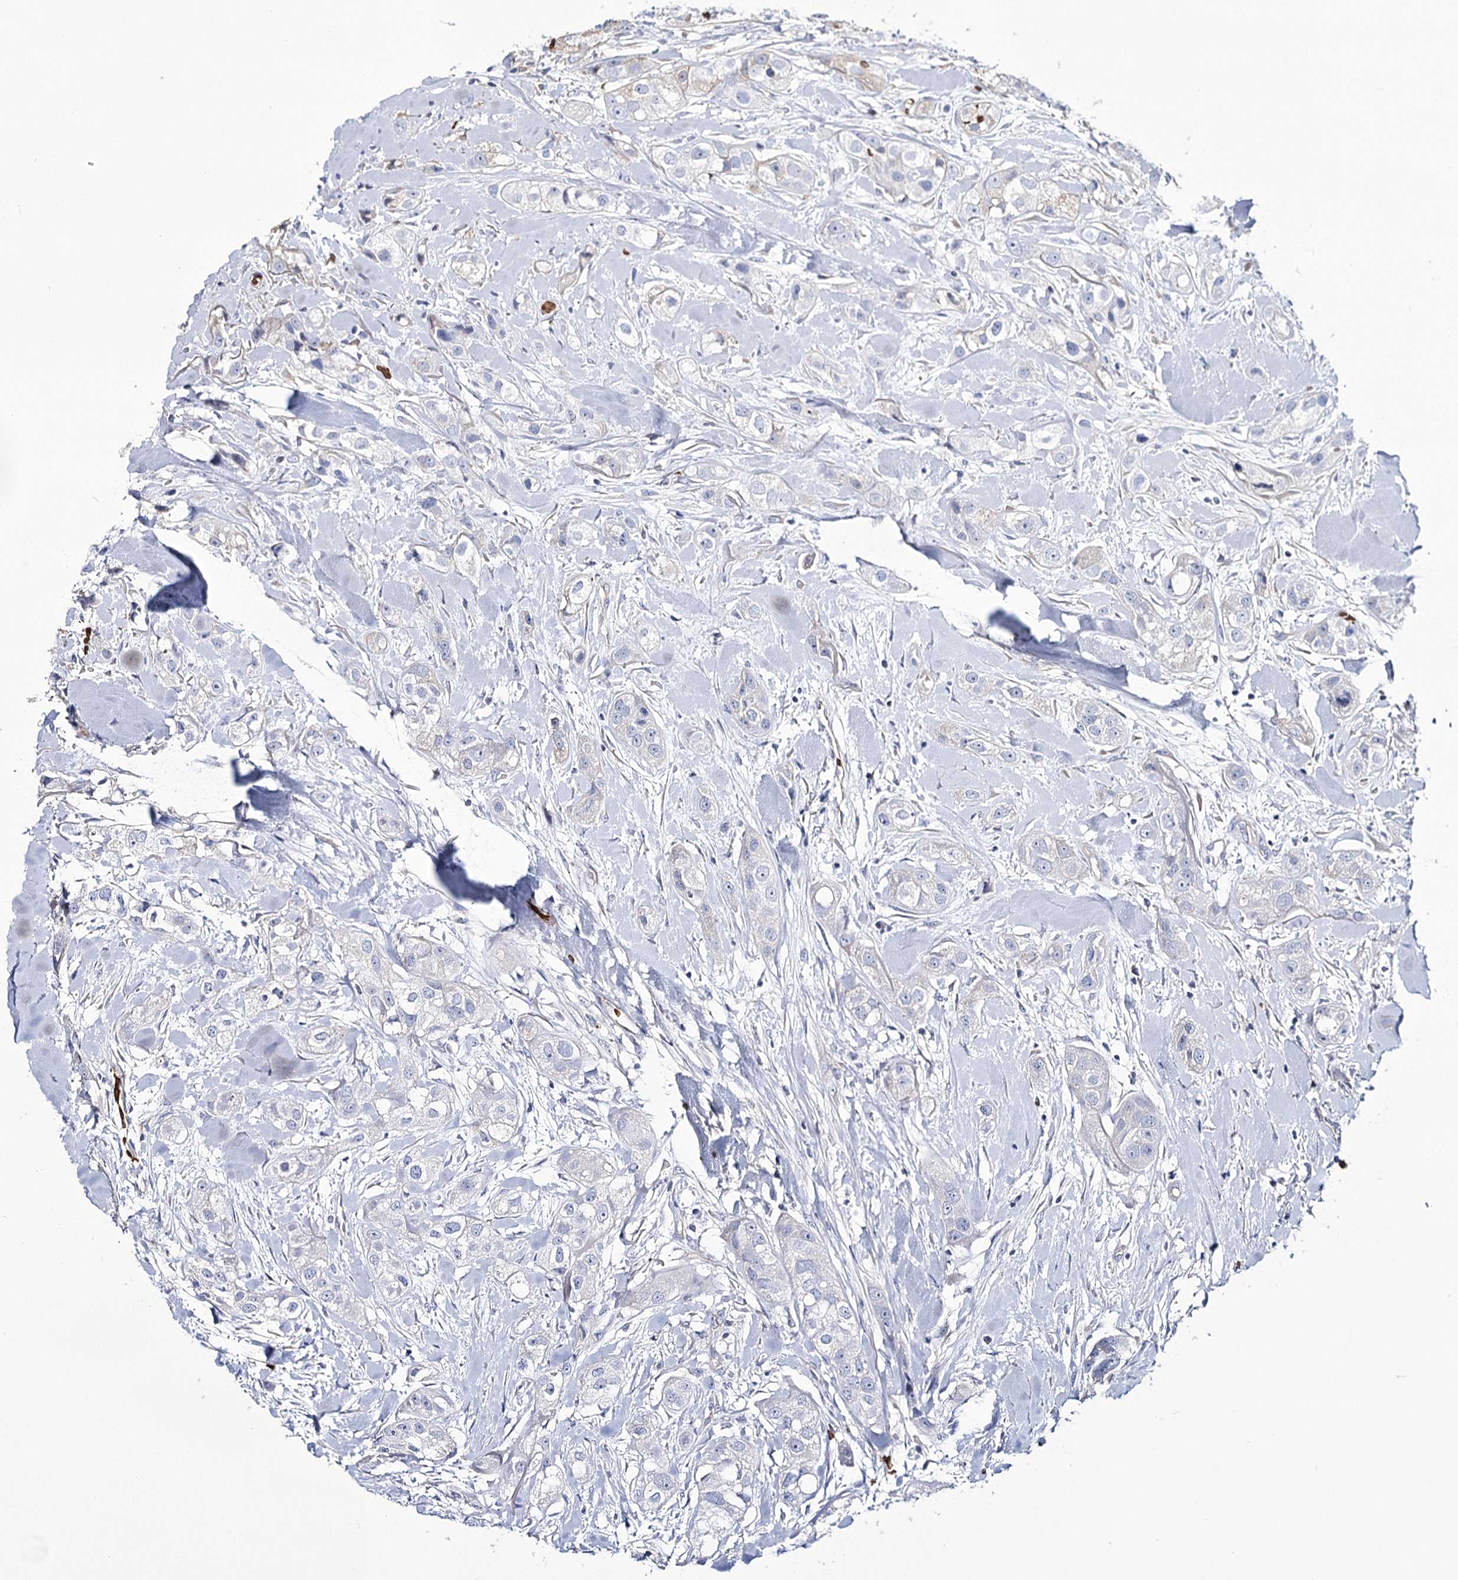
{"staining": {"intensity": "negative", "quantity": "none", "location": "none"}, "tissue": "head and neck cancer", "cell_type": "Tumor cells", "image_type": "cancer", "snomed": [{"axis": "morphology", "description": "Normal tissue, NOS"}, {"axis": "morphology", "description": "Squamous cell carcinoma, NOS"}, {"axis": "topography", "description": "Skeletal muscle"}, {"axis": "topography", "description": "Head-Neck"}], "caption": "The immunohistochemistry micrograph has no significant staining in tumor cells of head and neck squamous cell carcinoma tissue.", "gene": "GBF1", "patient": {"sex": "male", "age": 51}}